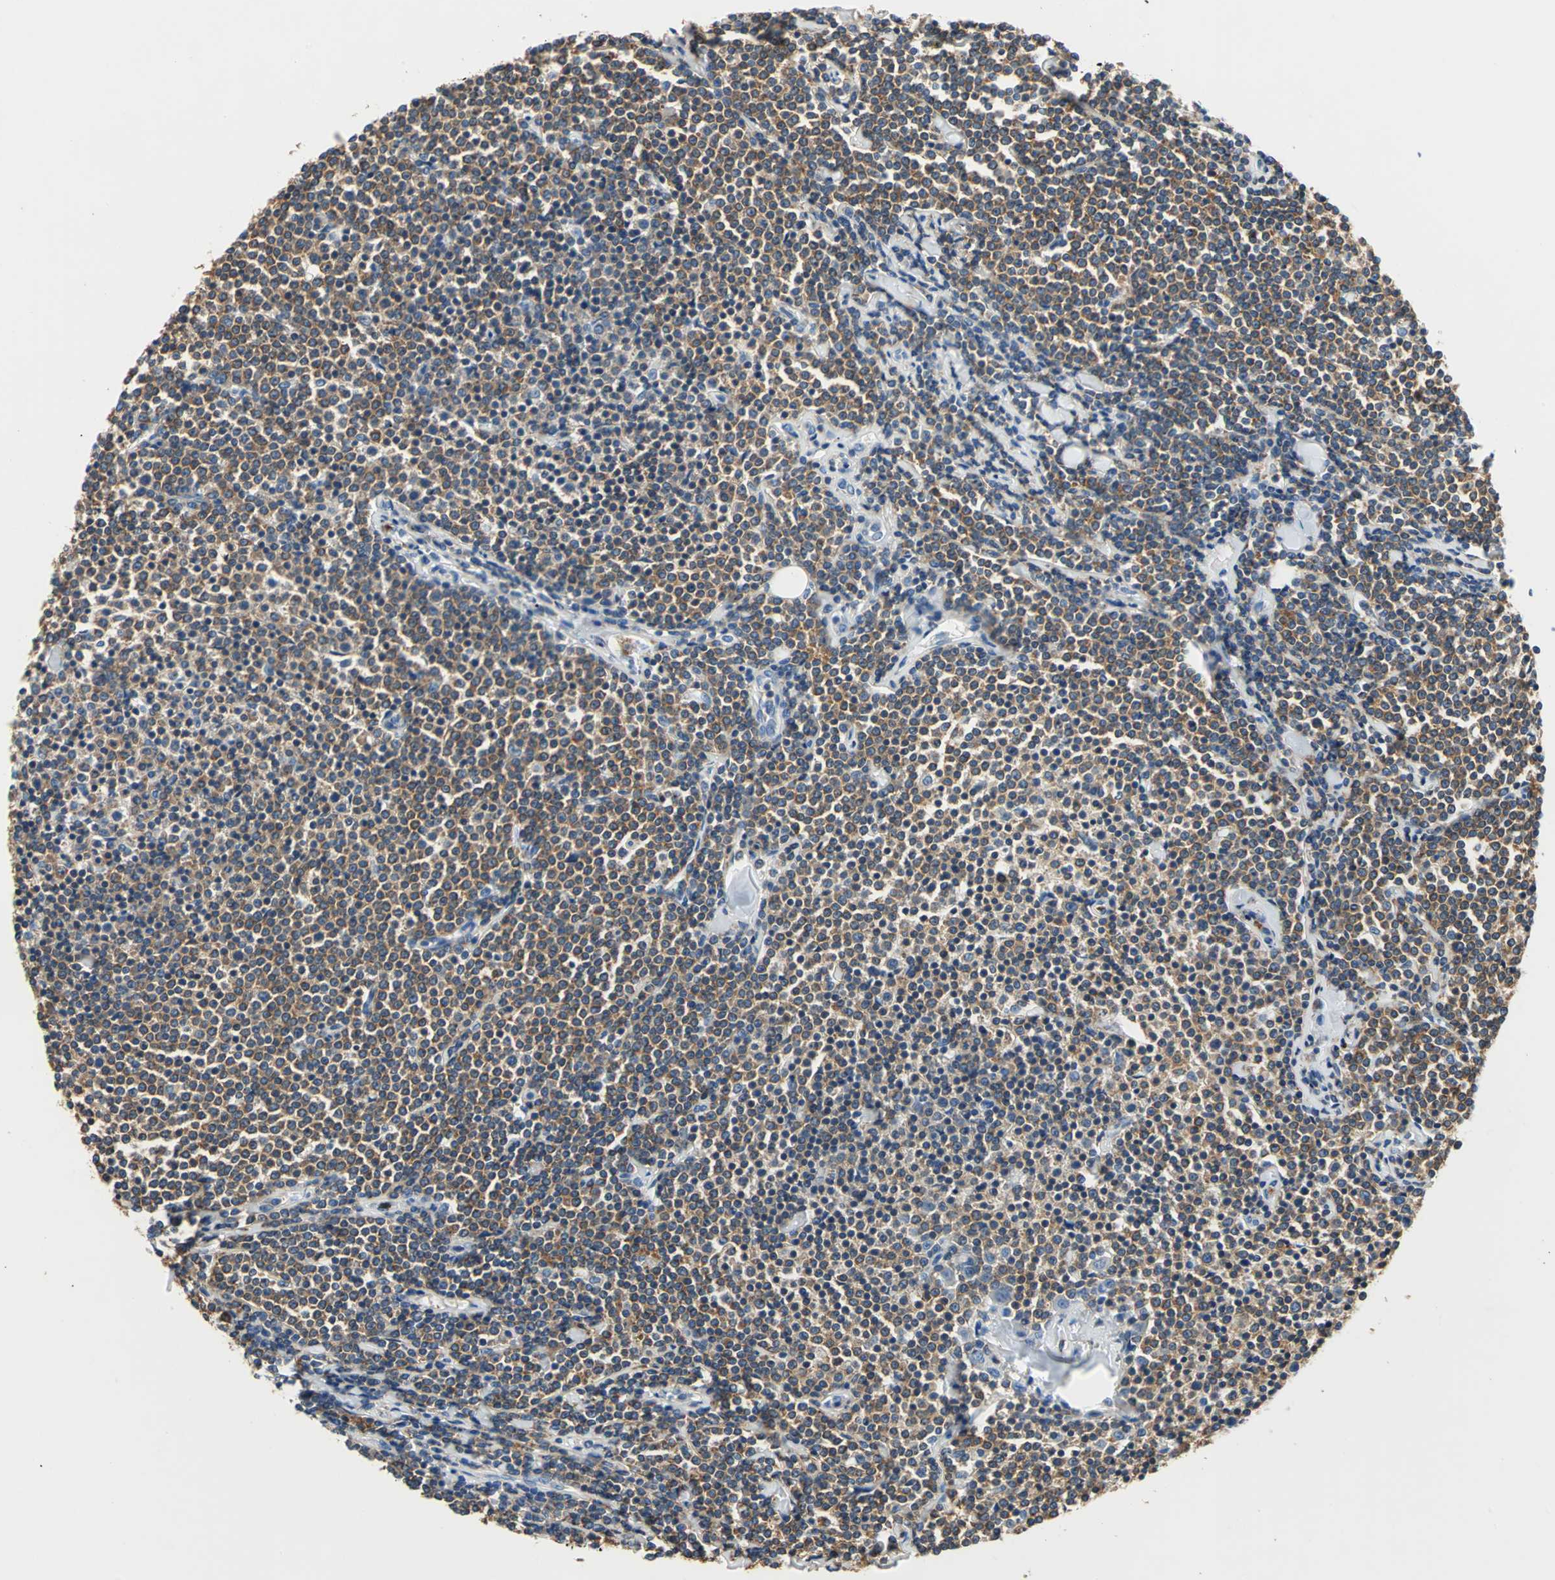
{"staining": {"intensity": "strong", "quantity": ">75%", "location": "cytoplasmic/membranous"}, "tissue": "lymphoma", "cell_type": "Tumor cells", "image_type": "cancer", "snomed": [{"axis": "morphology", "description": "Malignant lymphoma, non-Hodgkin's type, Low grade"}, {"axis": "topography", "description": "Soft tissue"}], "caption": "Tumor cells display high levels of strong cytoplasmic/membranous expression in approximately >75% of cells in lymphoma.", "gene": "SEPTIN6", "patient": {"sex": "male", "age": 92}}